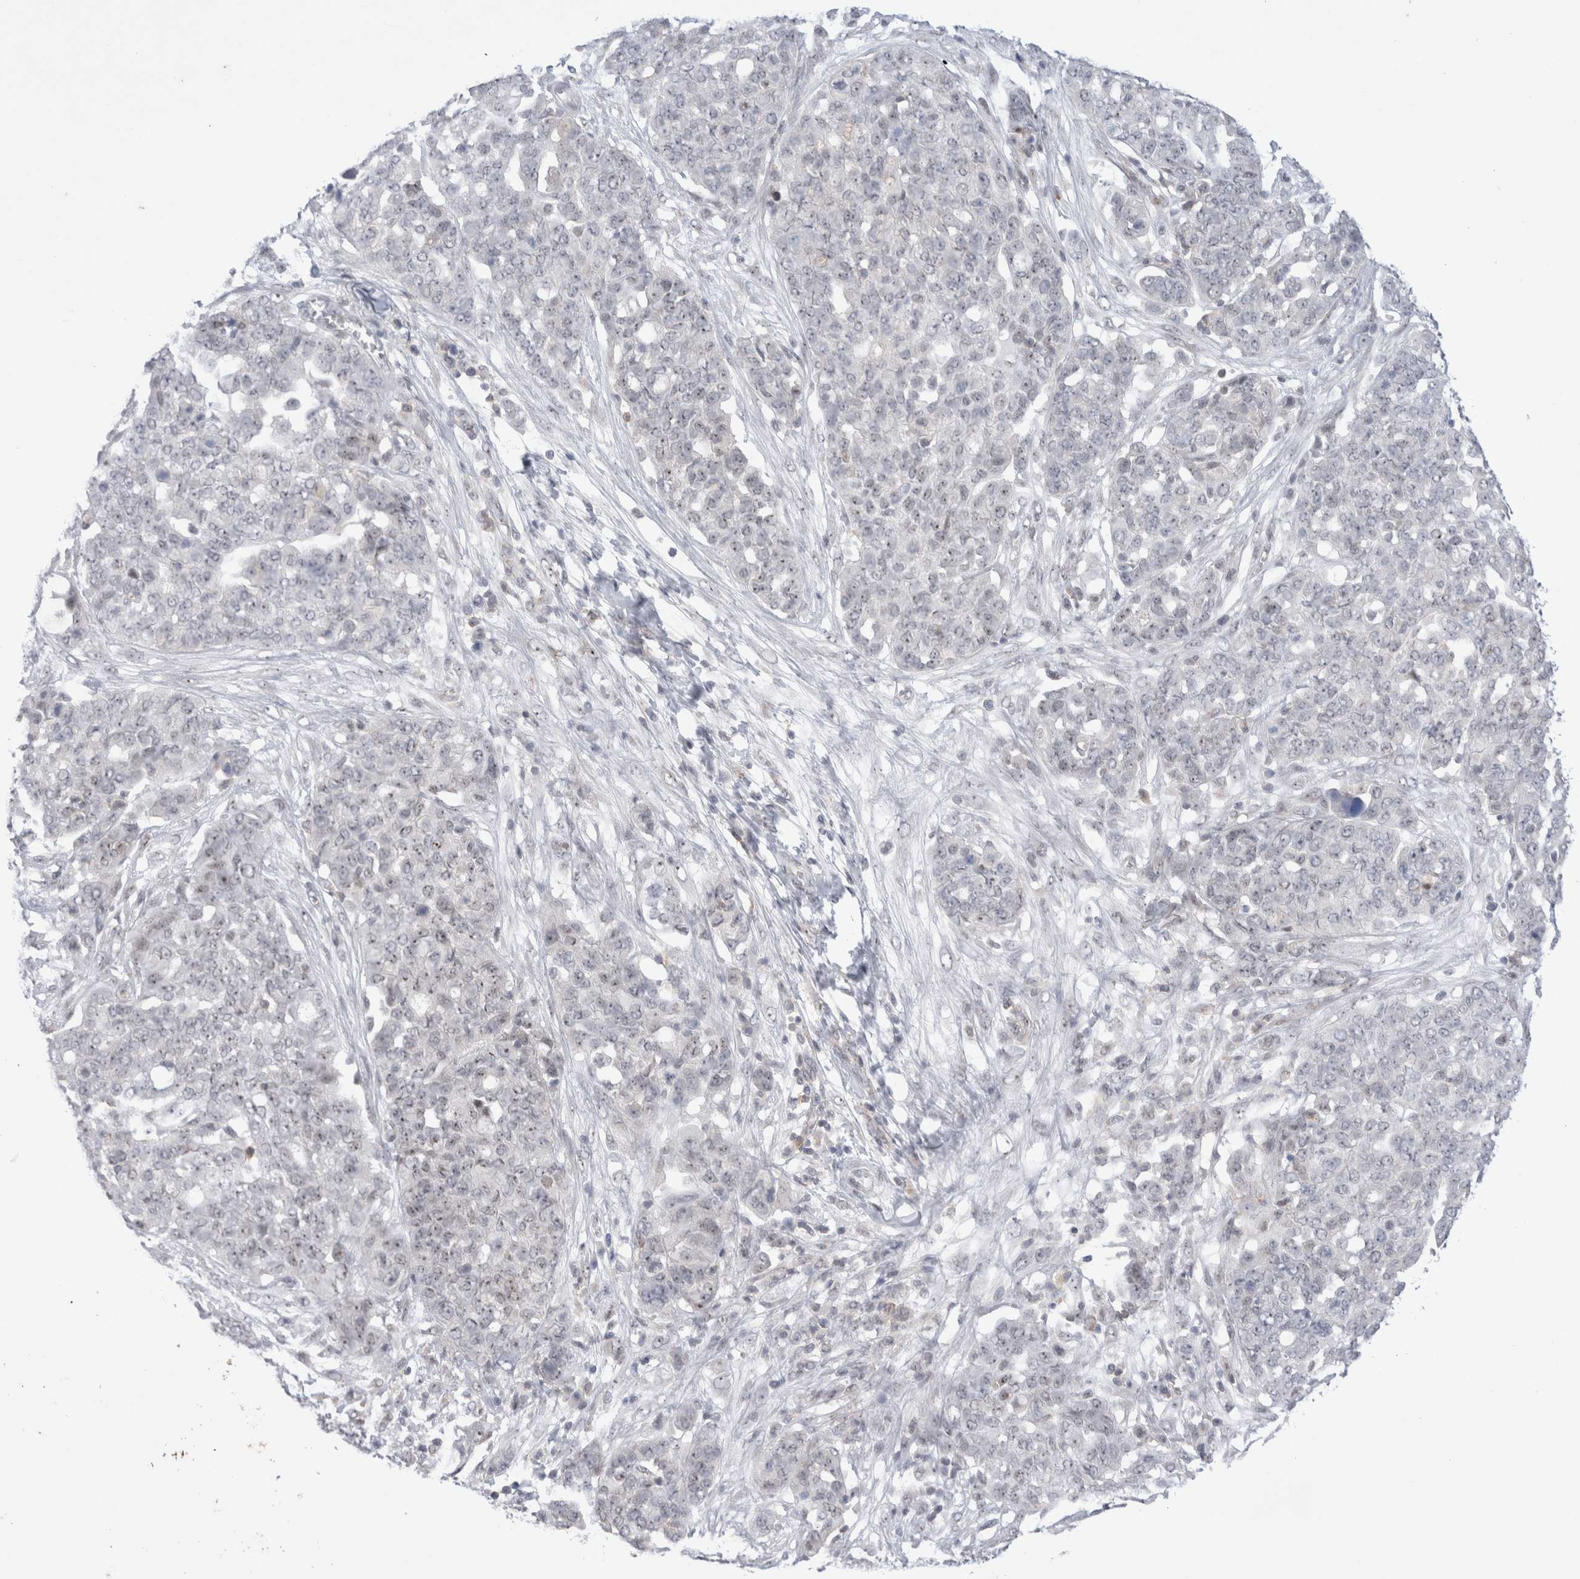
{"staining": {"intensity": "weak", "quantity": "25%-75%", "location": "nuclear"}, "tissue": "ovarian cancer", "cell_type": "Tumor cells", "image_type": "cancer", "snomed": [{"axis": "morphology", "description": "Cystadenocarcinoma, serous, NOS"}, {"axis": "topography", "description": "Soft tissue"}, {"axis": "topography", "description": "Ovary"}], "caption": "DAB immunohistochemical staining of ovarian serous cystadenocarcinoma demonstrates weak nuclear protein positivity in about 25%-75% of tumor cells.", "gene": "CERS5", "patient": {"sex": "female", "age": 57}}